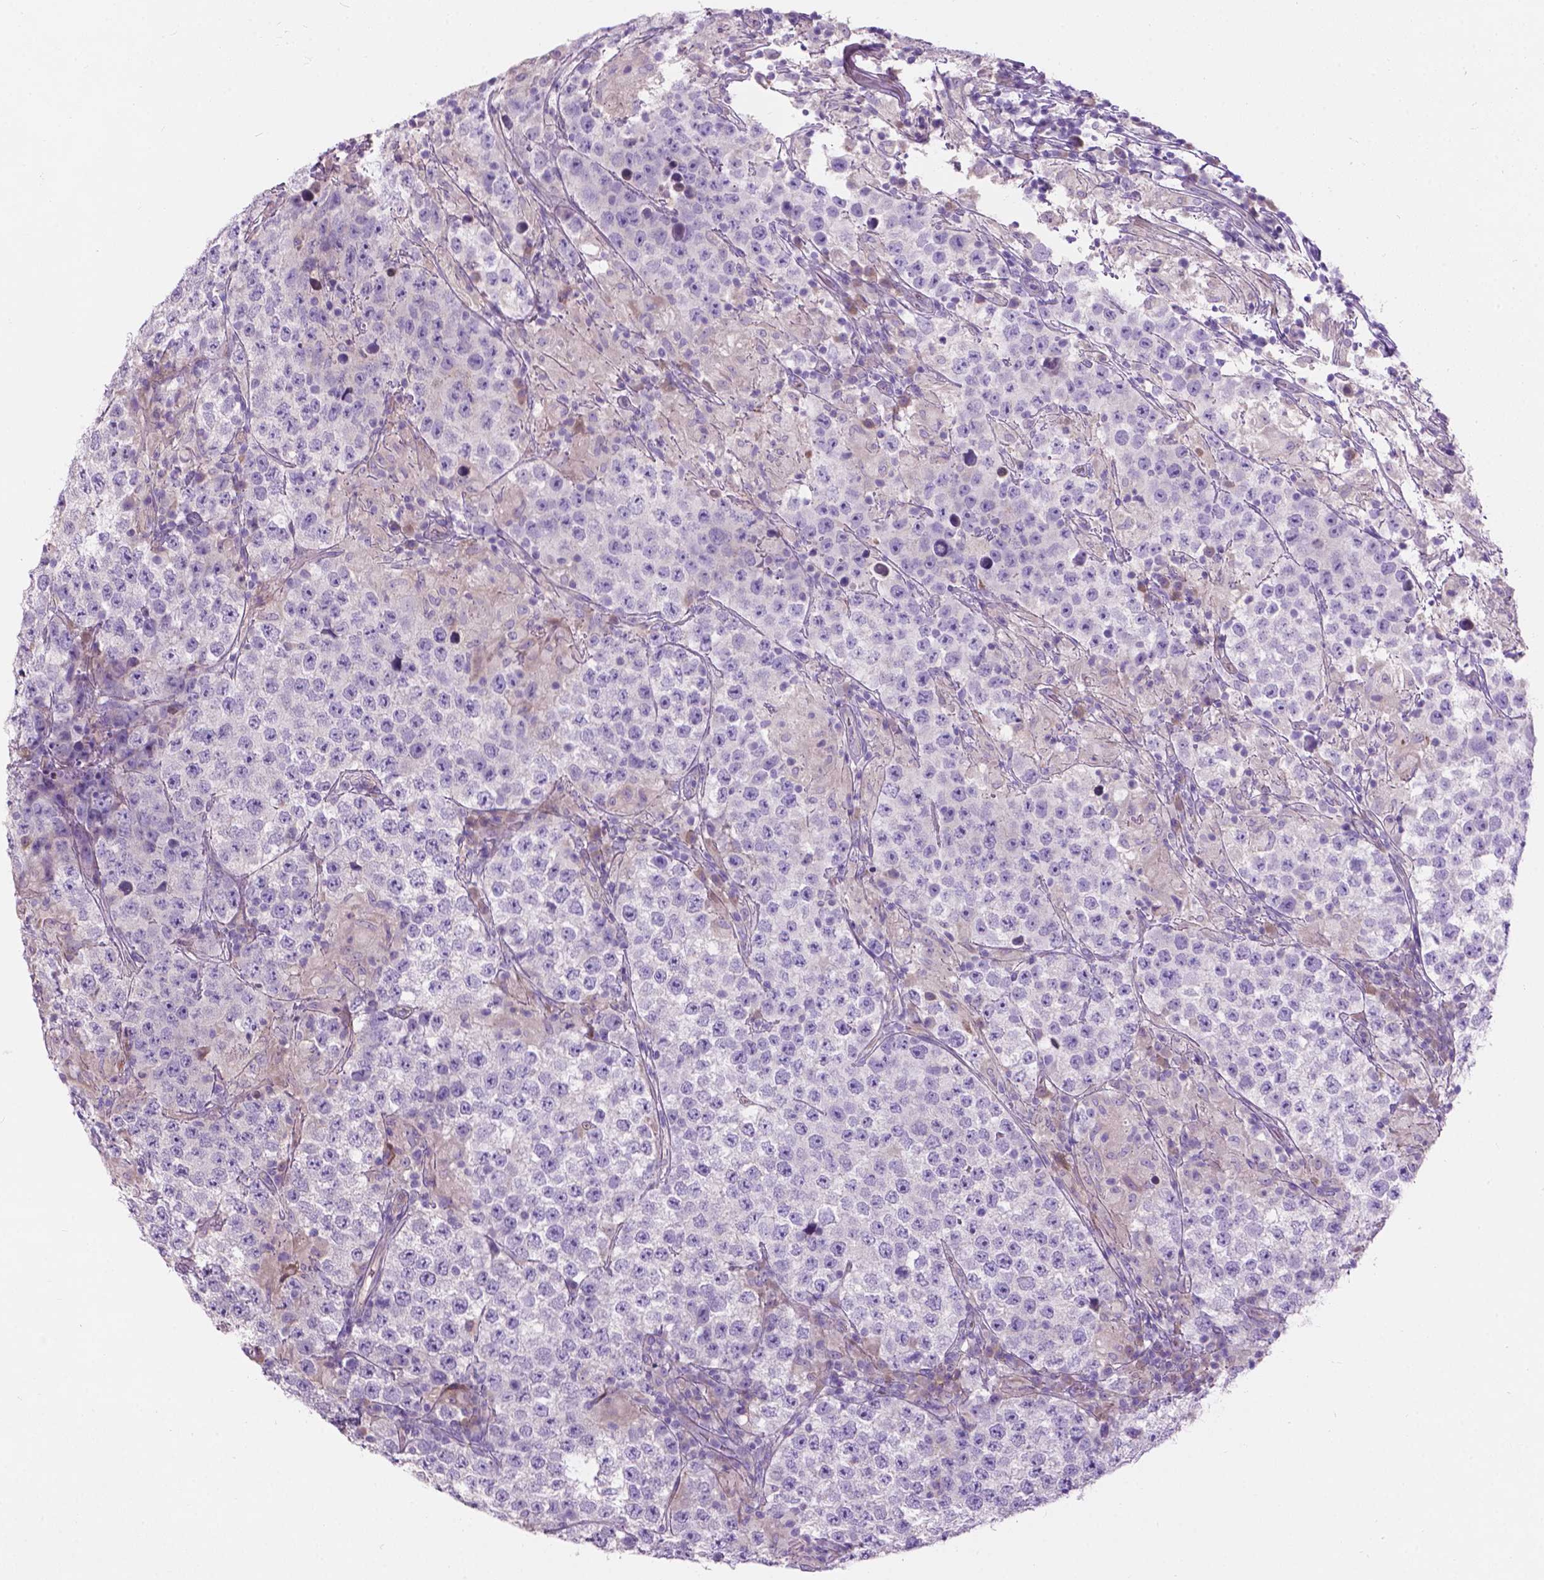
{"staining": {"intensity": "negative", "quantity": "none", "location": "none"}, "tissue": "testis cancer", "cell_type": "Tumor cells", "image_type": "cancer", "snomed": [{"axis": "morphology", "description": "Seminoma, NOS"}, {"axis": "morphology", "description": "Carcinoma, Embryonal, NOS"}, {"axis": "topography", "description": "Testis"}], "caption": "Testis cancer (embryonal carcinoma) was stained to show a protein in brown. There is no significant expression in tumor cells. (Brightfield microscopy of DAB (3,3'-diaminobenzidine) immunohistochemistry (IHC) at high magnification).", "gene": "NOXO1", "patient": {"sex": "male", "age": 41}}